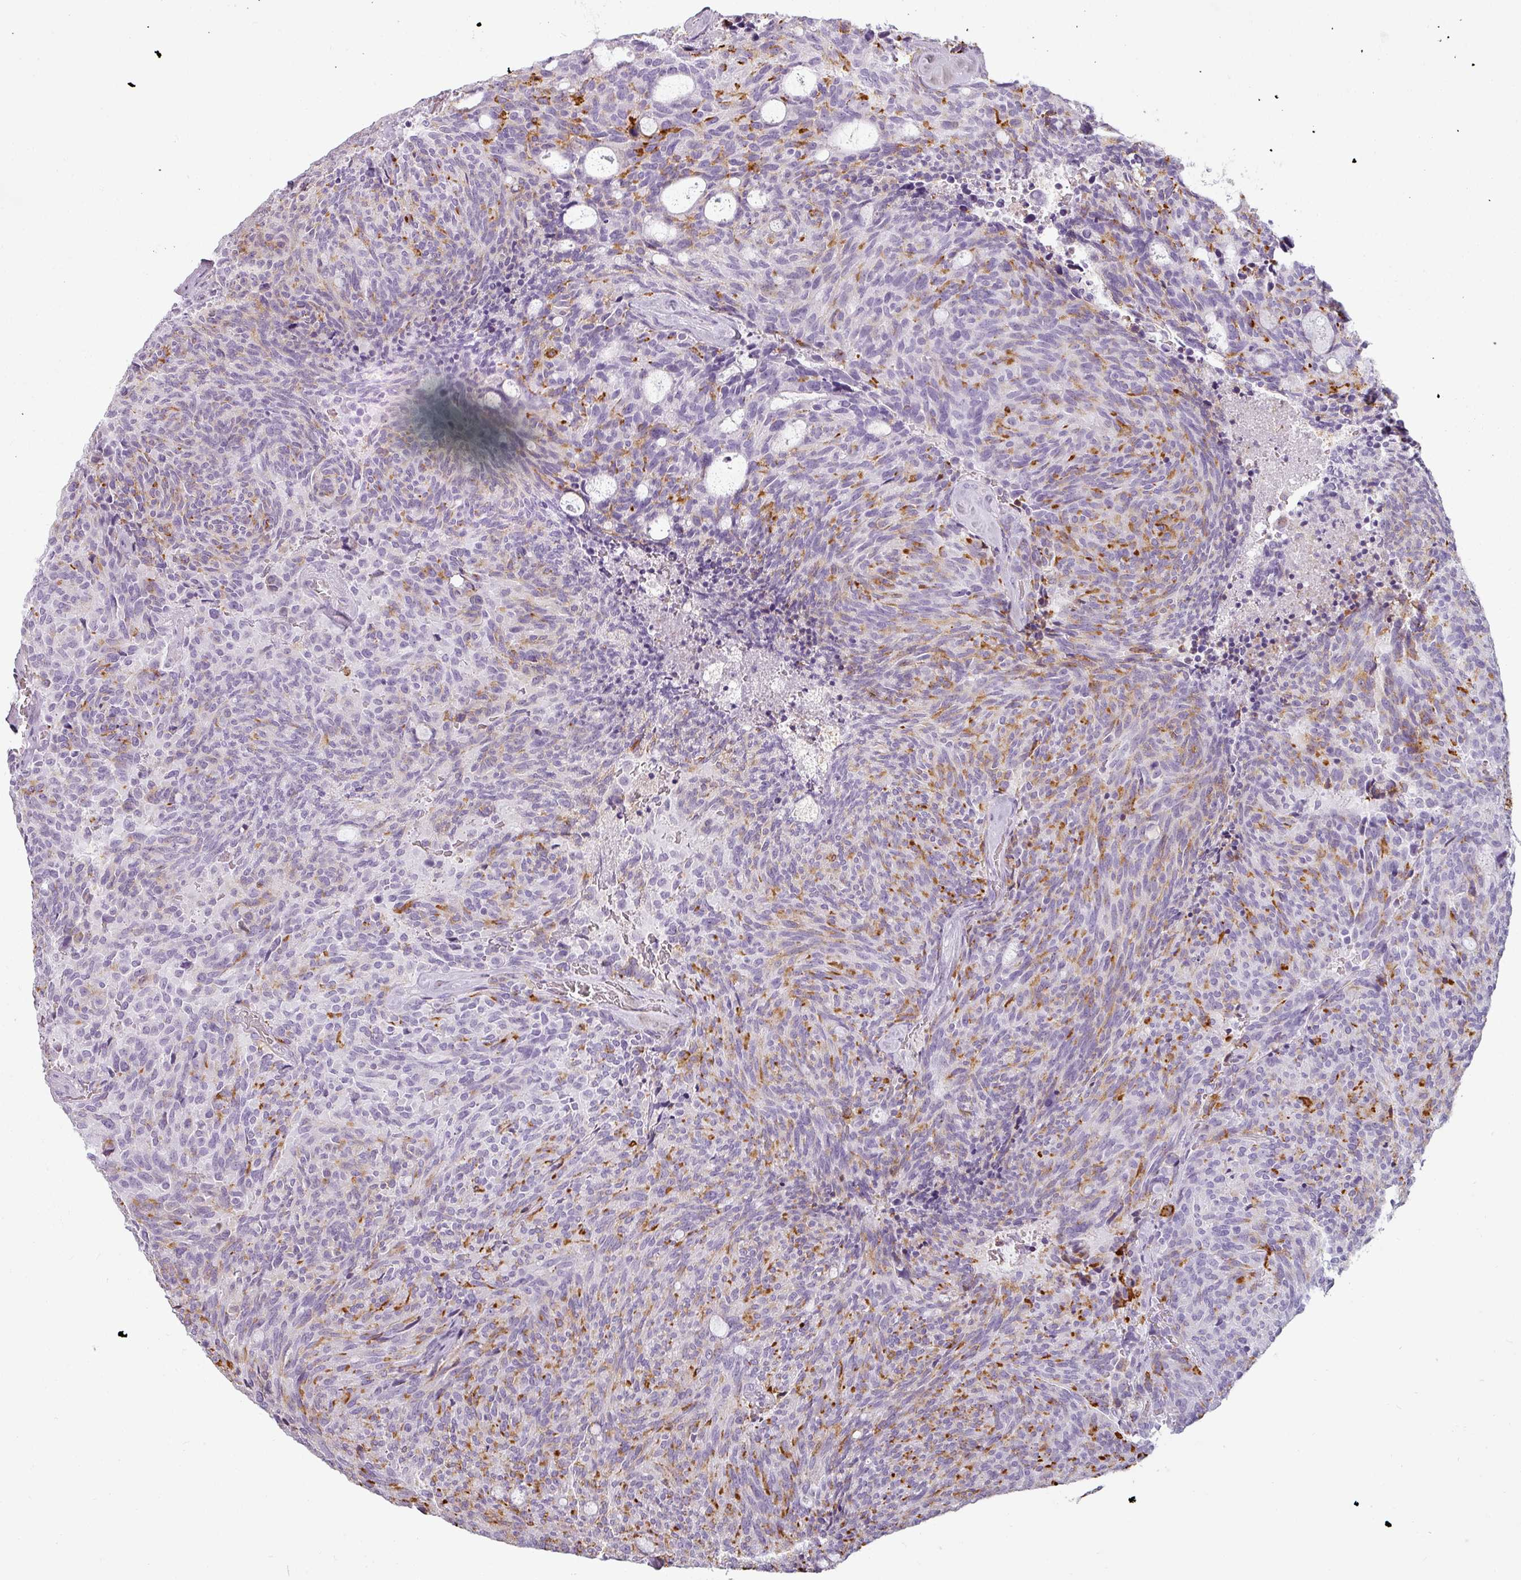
{"staining": {"intensity": "moderate", "quantity": "25%-75%", "location": "cytoplasmic/membranous"}, "tissue": "carcinoid", "cell_type": "Tumor cells", "image_type": "cancer", "snomed": [{"axis": "morphology", "description": "Carcinoid, malignant, NOS"}, {"axis": "topography", "description": "Pancreas"}], "caption": "DAB immunohistochemical staining of carcinoid shows moderate cytoplasmic/membranous protein staining in about 25%-75% of tumor cells.", "gene": "ASB1", "patient": {"sex": "female", "age": 54}}